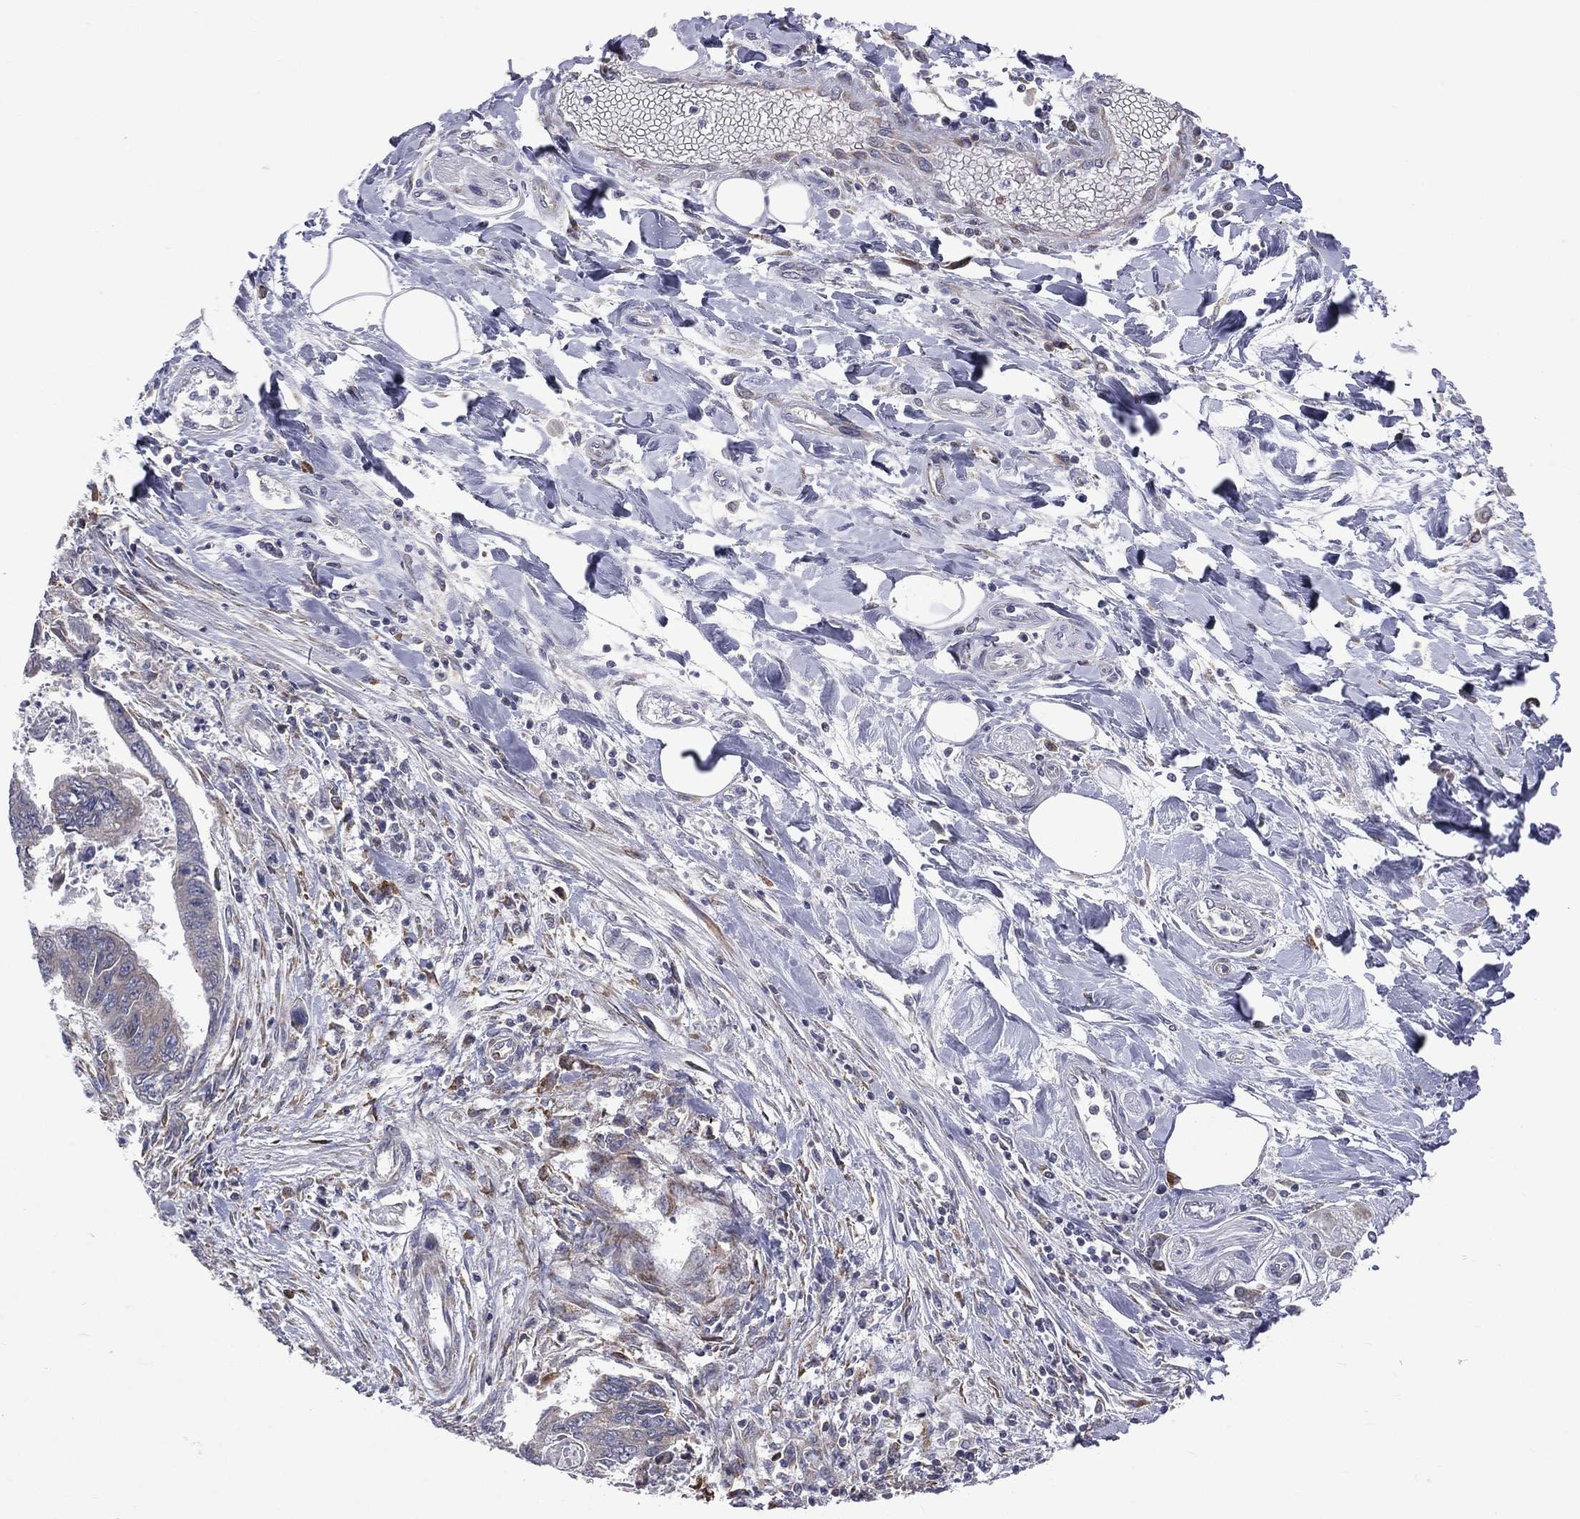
{"staining": {"intensity": "negative", "quantity": "none", "location": "none"}, "tissue": "colorectal cancer", "cell_type": "Tumor cells", "image_type": "cancer", "snomed": [{"axis": "morphology", "description": "Adenocarcinoma, NOS"}, {"axis": "topography", "description": "Colon"}], "caption": "High magnification brightfield microscopy of adenocarcinoma (colorectal) stained with DAB (3,3'-diaminobenzidine) (brown) and counterstained with hematoxylin (blue): tumor cells show no significant staining.", "gene": "C20orf96", "patient": {"sex": "female", "age": 65}}